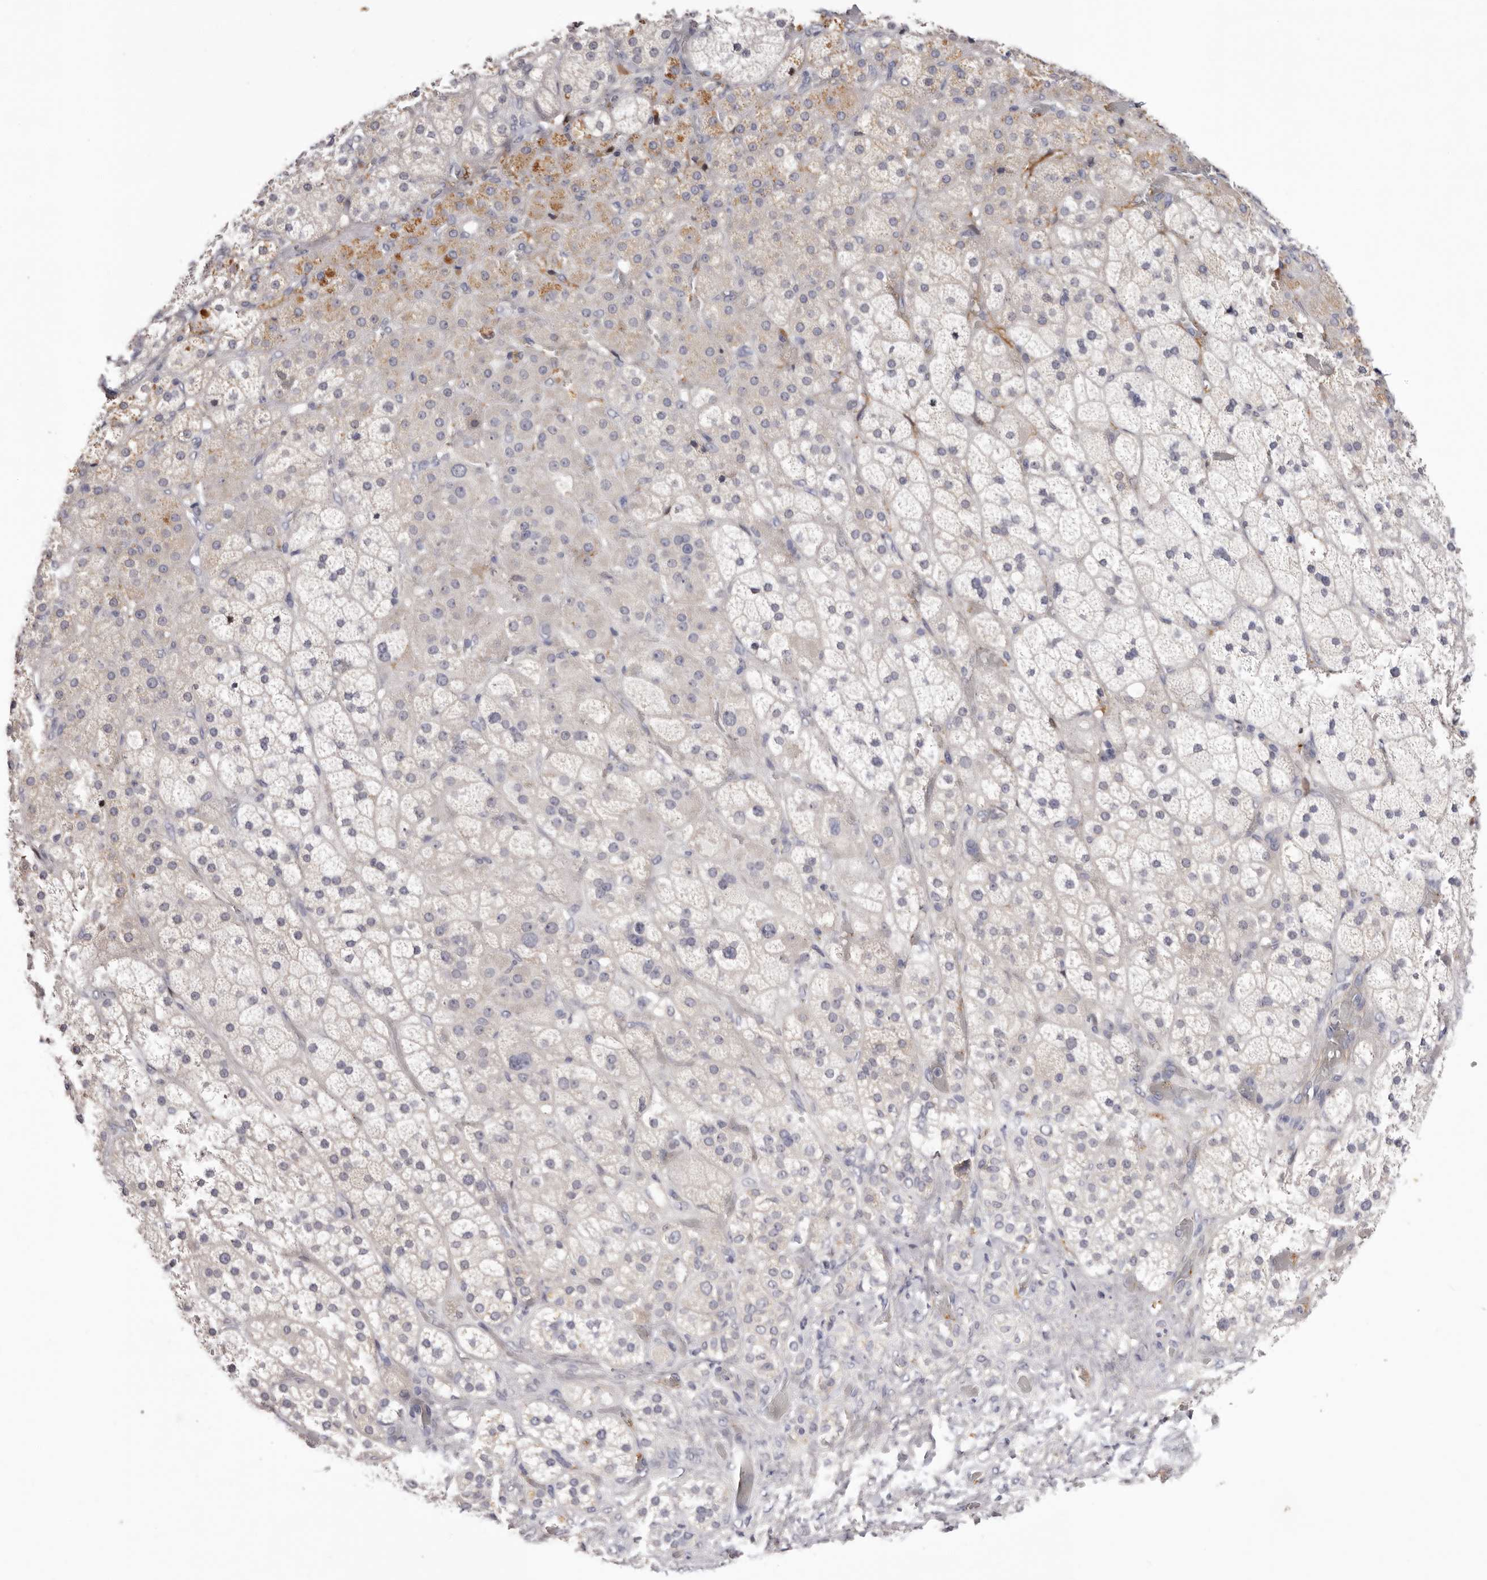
{"staining": {"intensity": "weak", "quantity": "25%-75%", "location": "cytoplasmic/membranous"}, "tissue": "adrenal gland", "cell_type": "Glandular cells", "image_type": "normal", "snomed": [{"axis": "morphology", "description": "Normal tissue, NOS"}, {"axis": "topography", "description": "Adrenal gland"}], "caption": "Normal adrenal gland demonstrates weak cytoplasmic/membranous expression in approximately 25%-75% of glandular cells, visualized by immunohistochemistry. (brown staining indicates protein expression, while blue staining denotes nuclei).", "gene": "LMLN", "patient": {"sex": "male", "age": 57}}